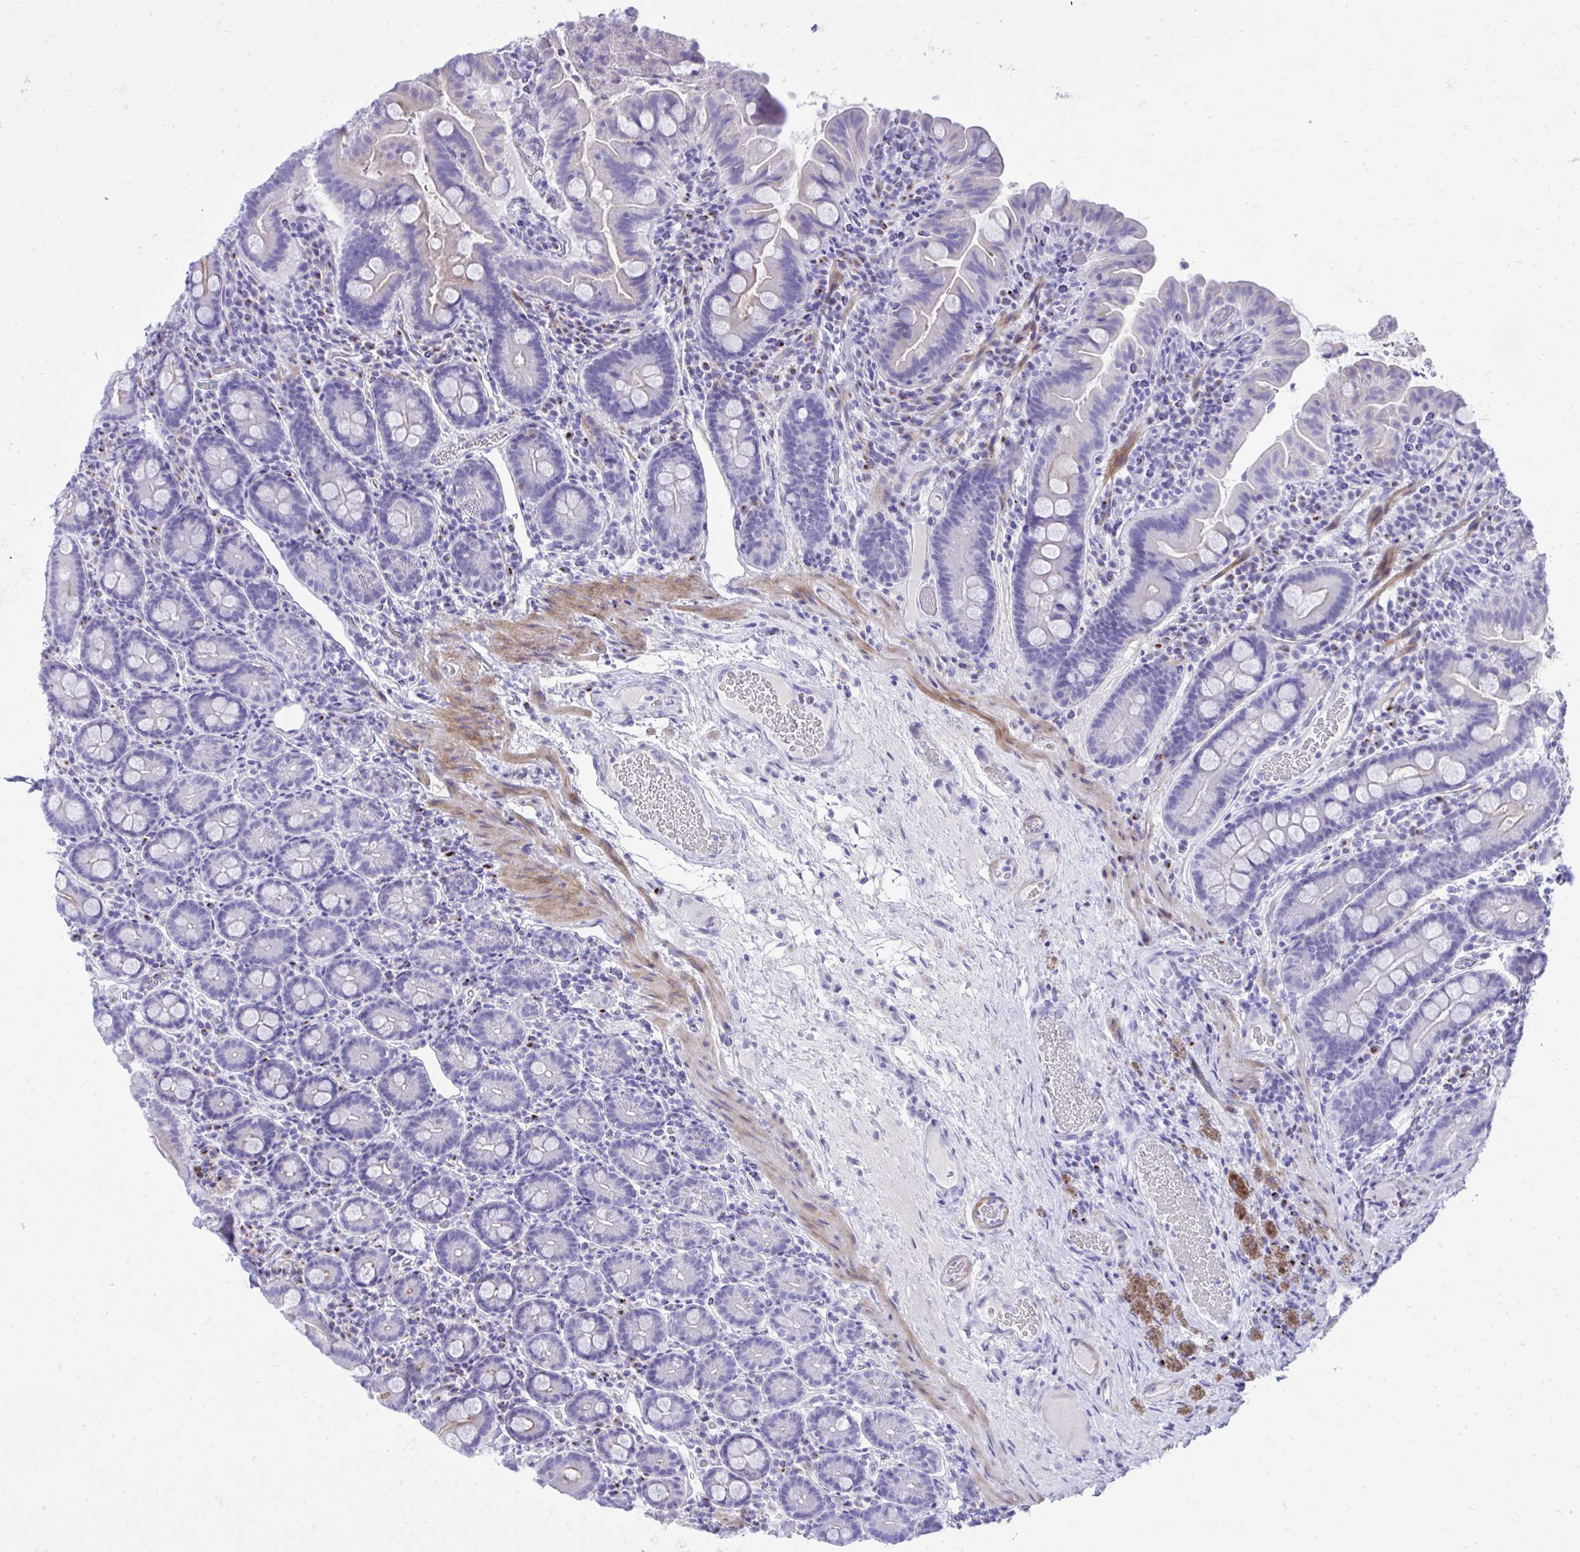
{"staining": {"intensity": "negative", "quantity": "none", "location": "none"}, "tissue": "small intestine", "cell_type": "Glandular cells", "image_type": "normal", "snomed": [{"axis": "morphology", "description": "Normal tissue, NOS"}, {"axis": "topography", "description": "Small intestine"}], "caption": "A histopathology image of small intestine stained for a protein exhibits no brown staining in glandular cells. Brightfield microscopy of immunohistochemistry stained with DAB (brown) and hematoxylin (blue), captured at high magnification.", "gene": "ANKDD1B", "patient": {"sex": "male", "age": 26}}